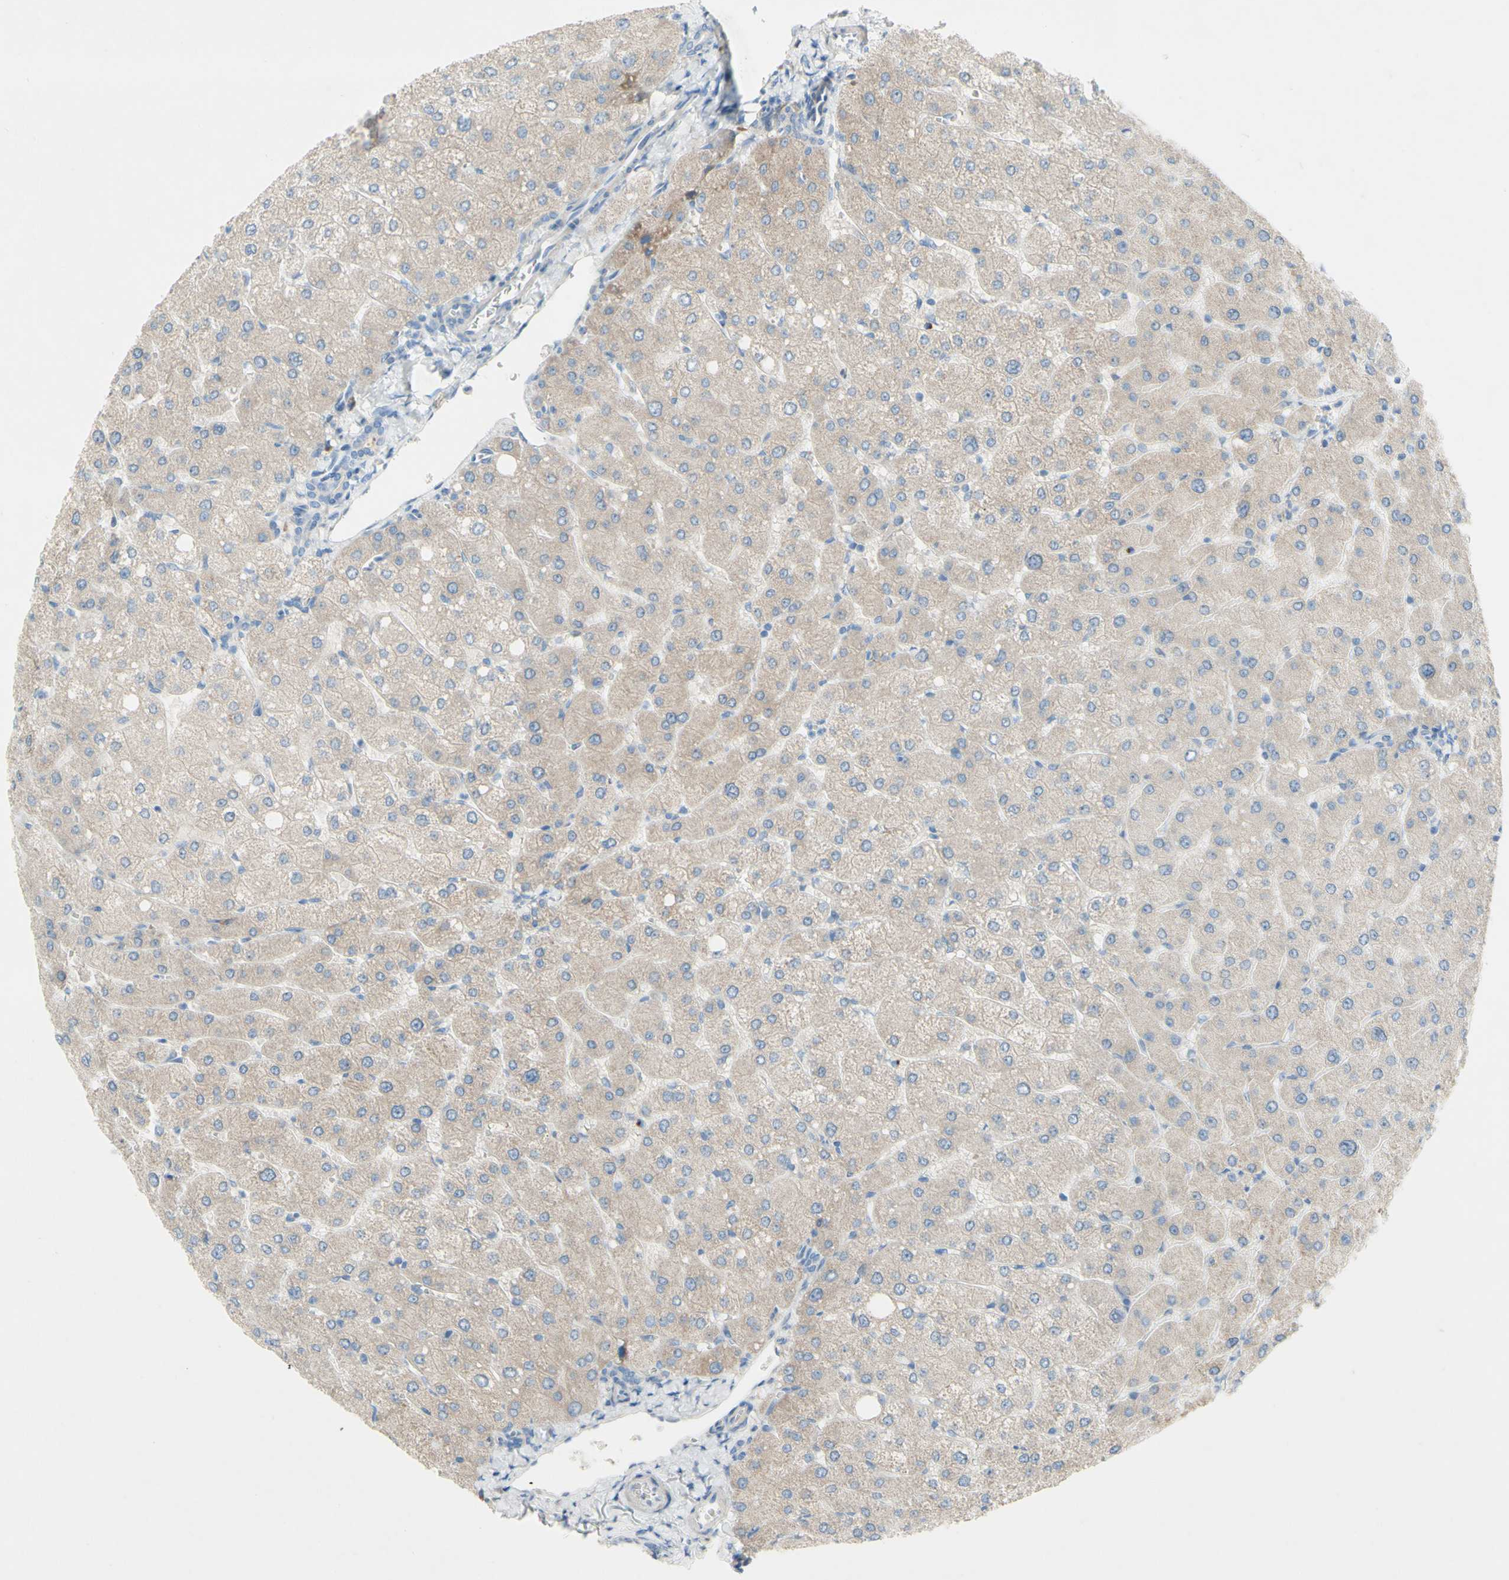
{"staining": {"intensity": "negative", "quantity": "none", "location": "none"}, "tissue": "liver", "cell_type": "Cholangiocytes", "image_type": "normal", "snomed": [{"axis": "morphology", "description": "Normal tissue, NOS"}, {"axis": "topography", "description": "Liver"}], "caption": "Immunohistochemistry image of normal liver: liver stained with DAB (3,3'-diaminobenzidine) exhibits no significant protein positivity in cholangiocytes.", "gene": "ACADL", "patient": {"sex": "male", "age": 55}}